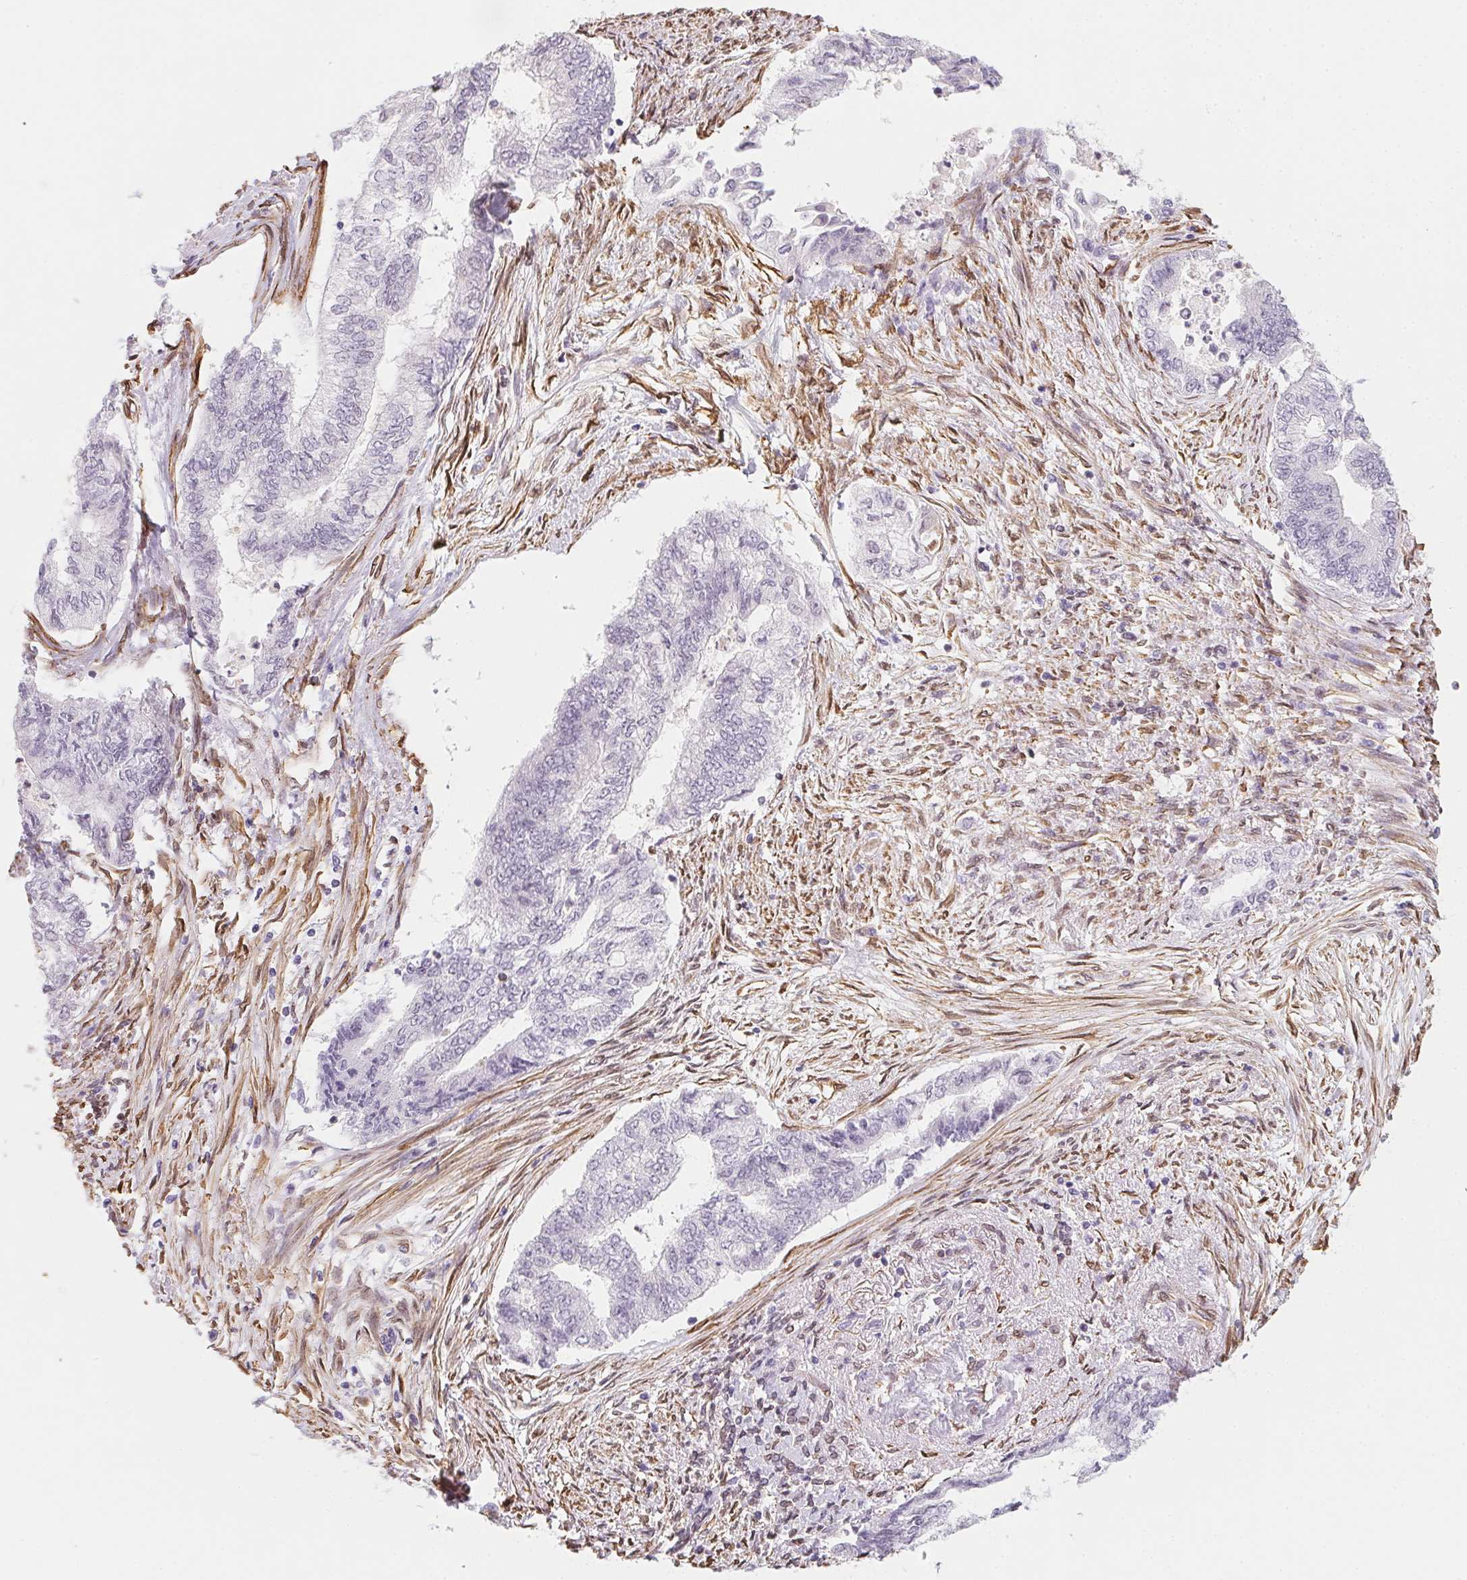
{"staining": {"intensity": "negative", "quantity": "none", "location": "none"}, "tissue": "endometrial cancer", "cell_type": "Tumor cells", "image_type": "cancer", "snomed": [{"axis": "morphology", "description": "Adenocarcinoma, NOS"}, {"axis": "topography", "description": "Endometrium"}], "caption": "DAB immunohistochemical staining of human endometrial cancer (adenocarcinoma) exhibits no significant expression in tumor cells.", "gene": "RSBN1", "patient": {"sex": "female", "age": 65}}